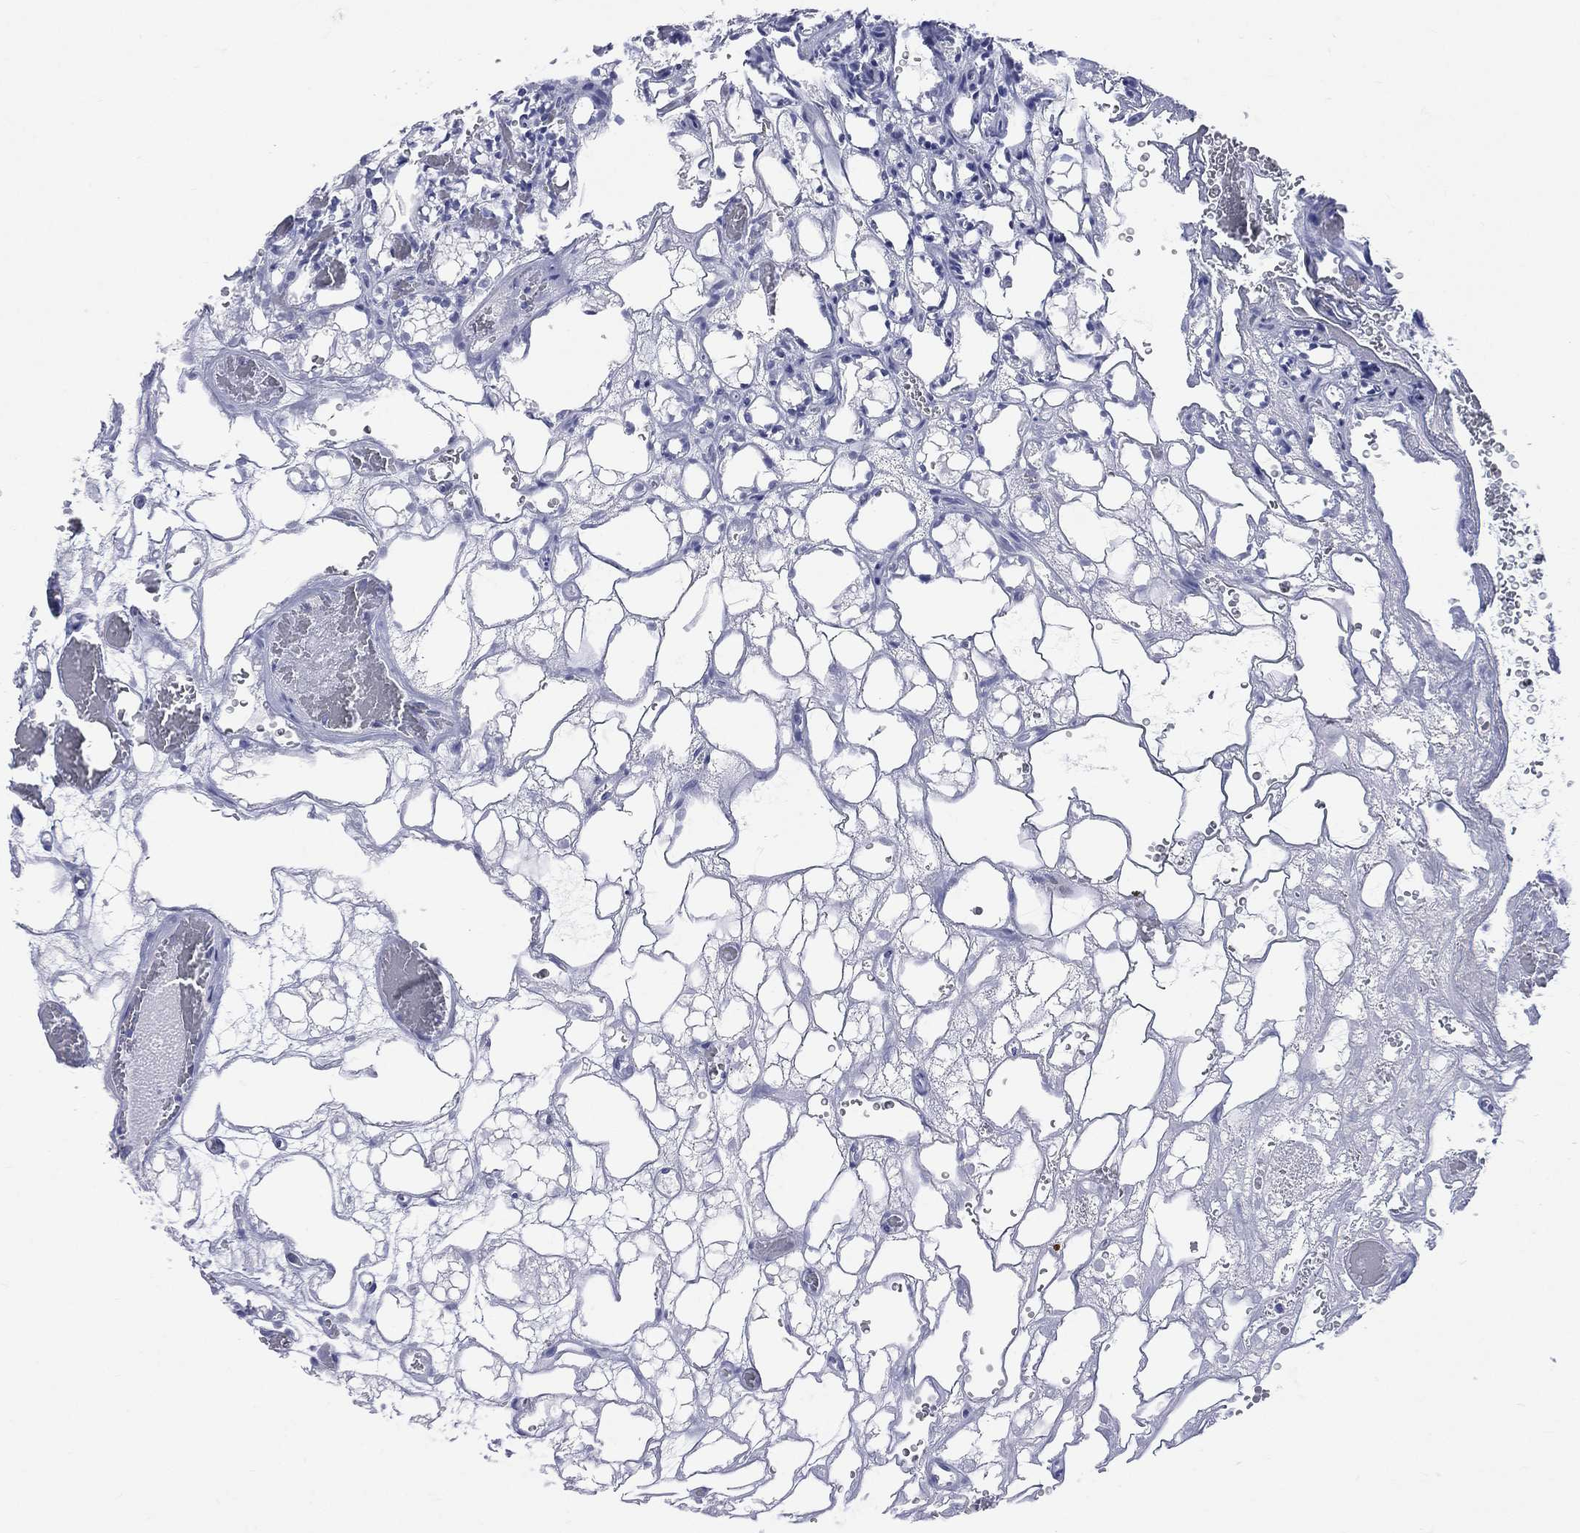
{"staining": {"intensity": "negative", "quantity": "none", "location": "none"}, "tissue": "renal cancer", "cell_type": "Tumor cells", "image_type": "cancer", "snomed": [{"axis": "morphology", "description": "Adenocarcinoma, NOS"}, {"axis": "topography", "description": "Kidney"}], "caption": "This is an immunohistochemistry histopathology image of adenocarcinoma (renal). There is no expression in tumor cells.", "gene": "CYLC1", "patient": {"sex": "female", "age": 69}}